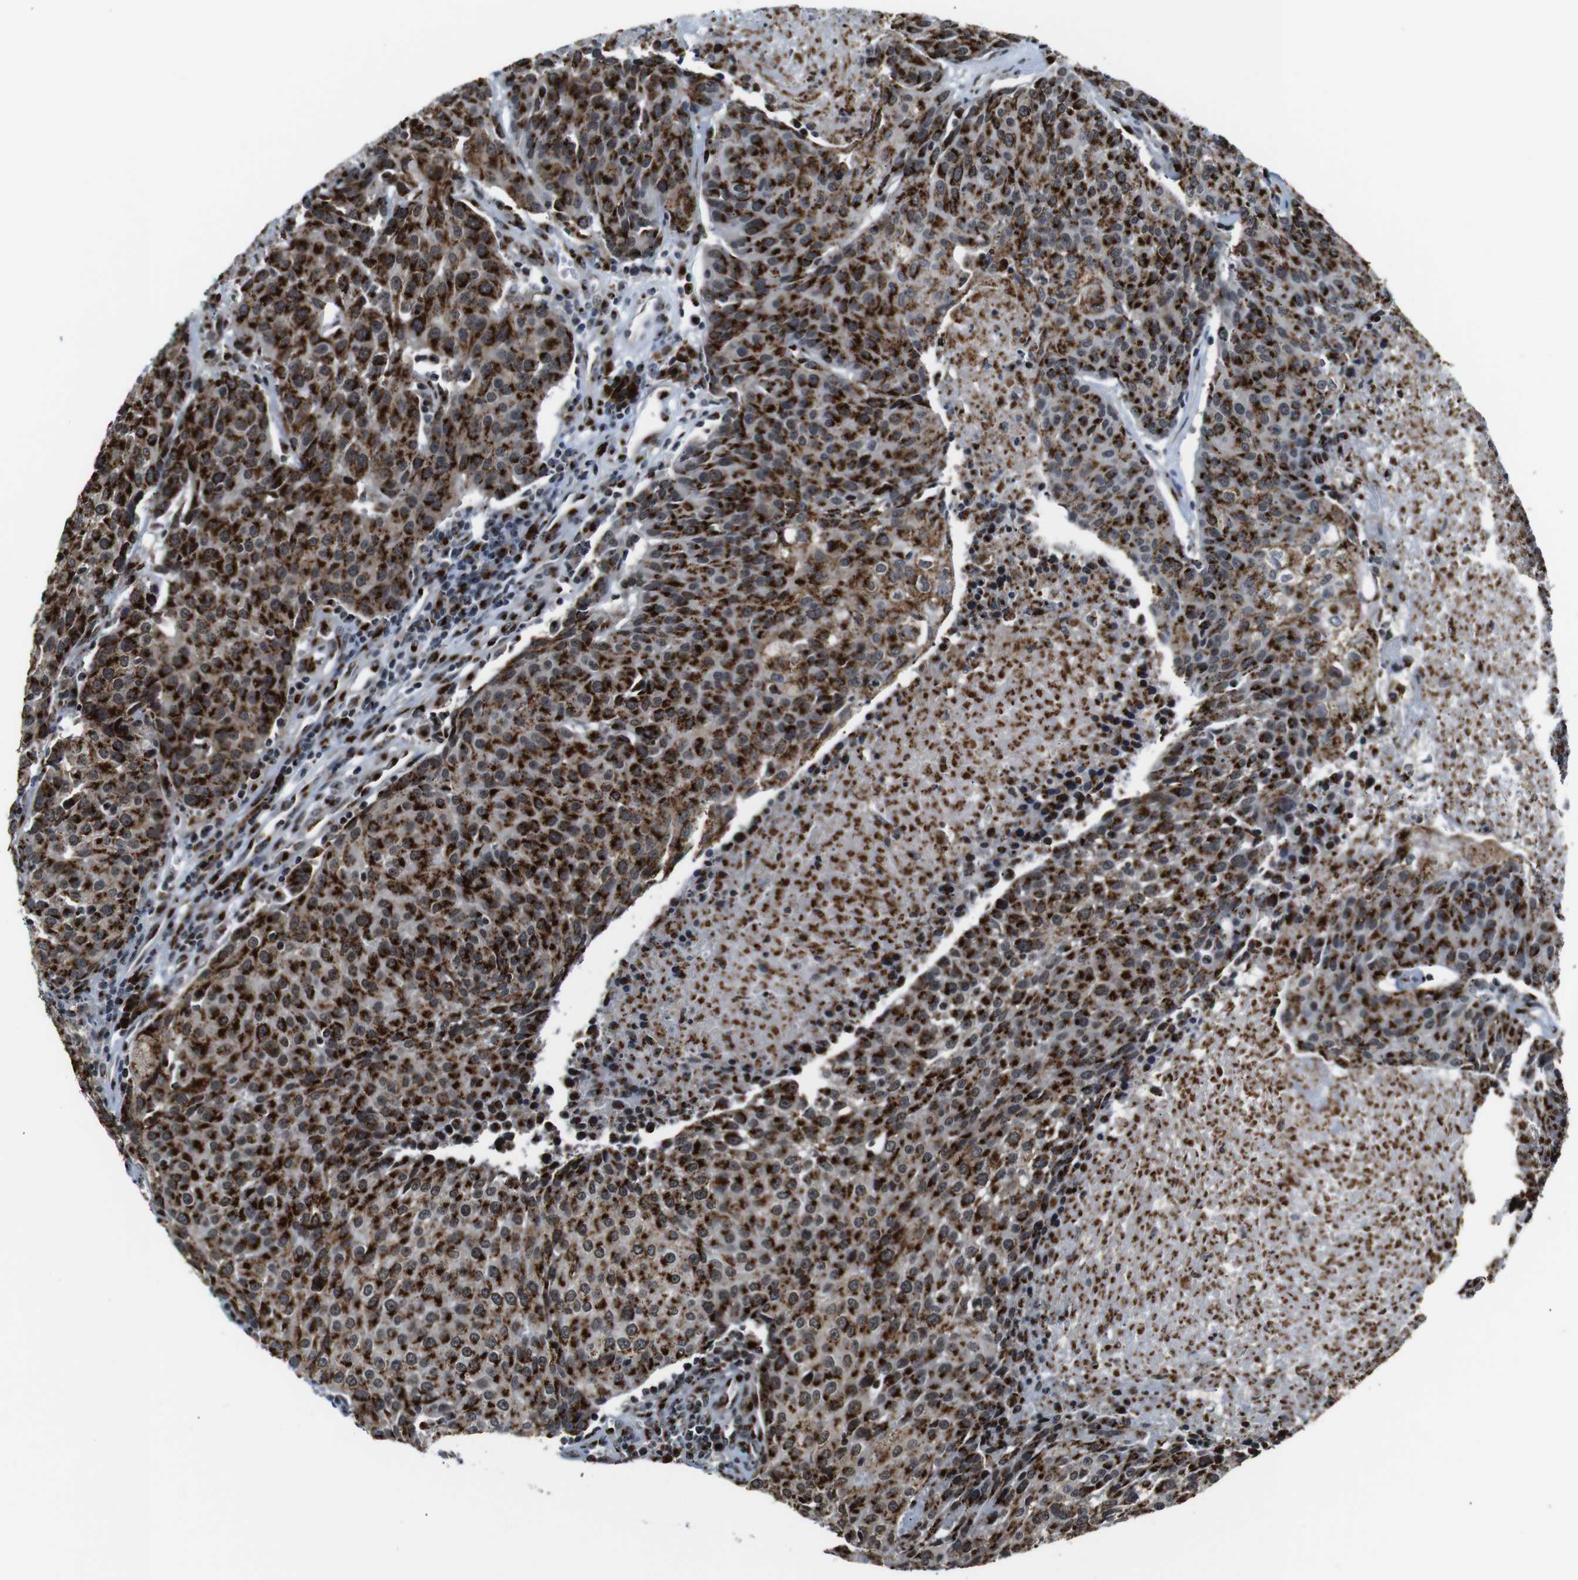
{"staining": {"intensity": "strong", "quantity": ">75%", "location": "cytoplasmic/membranous"}, "tissue": "urothelial cancer", "cell_type": "Tumor cells", "image_type": "cancer", "snomed": [{"axis": "morphology", "description": "Urothelial carcinoma, High grade"}, {"axis": "topography", "description": "Urinary bladder"}], "caption": "DAB (3,3'-diaminobenzidine) immunohistochemical staining of urothelial carcinoma (high-grade) exhibits strong cytoplasmic/membranous protein positivity in about >75% of tumor cells. (DAB (3,3'-diaminobenzidine) = brown stain, brightfield microscopy at high magnification).", "gene": "TGOLN2", "patient": {"sex": "female", "age": 85}}